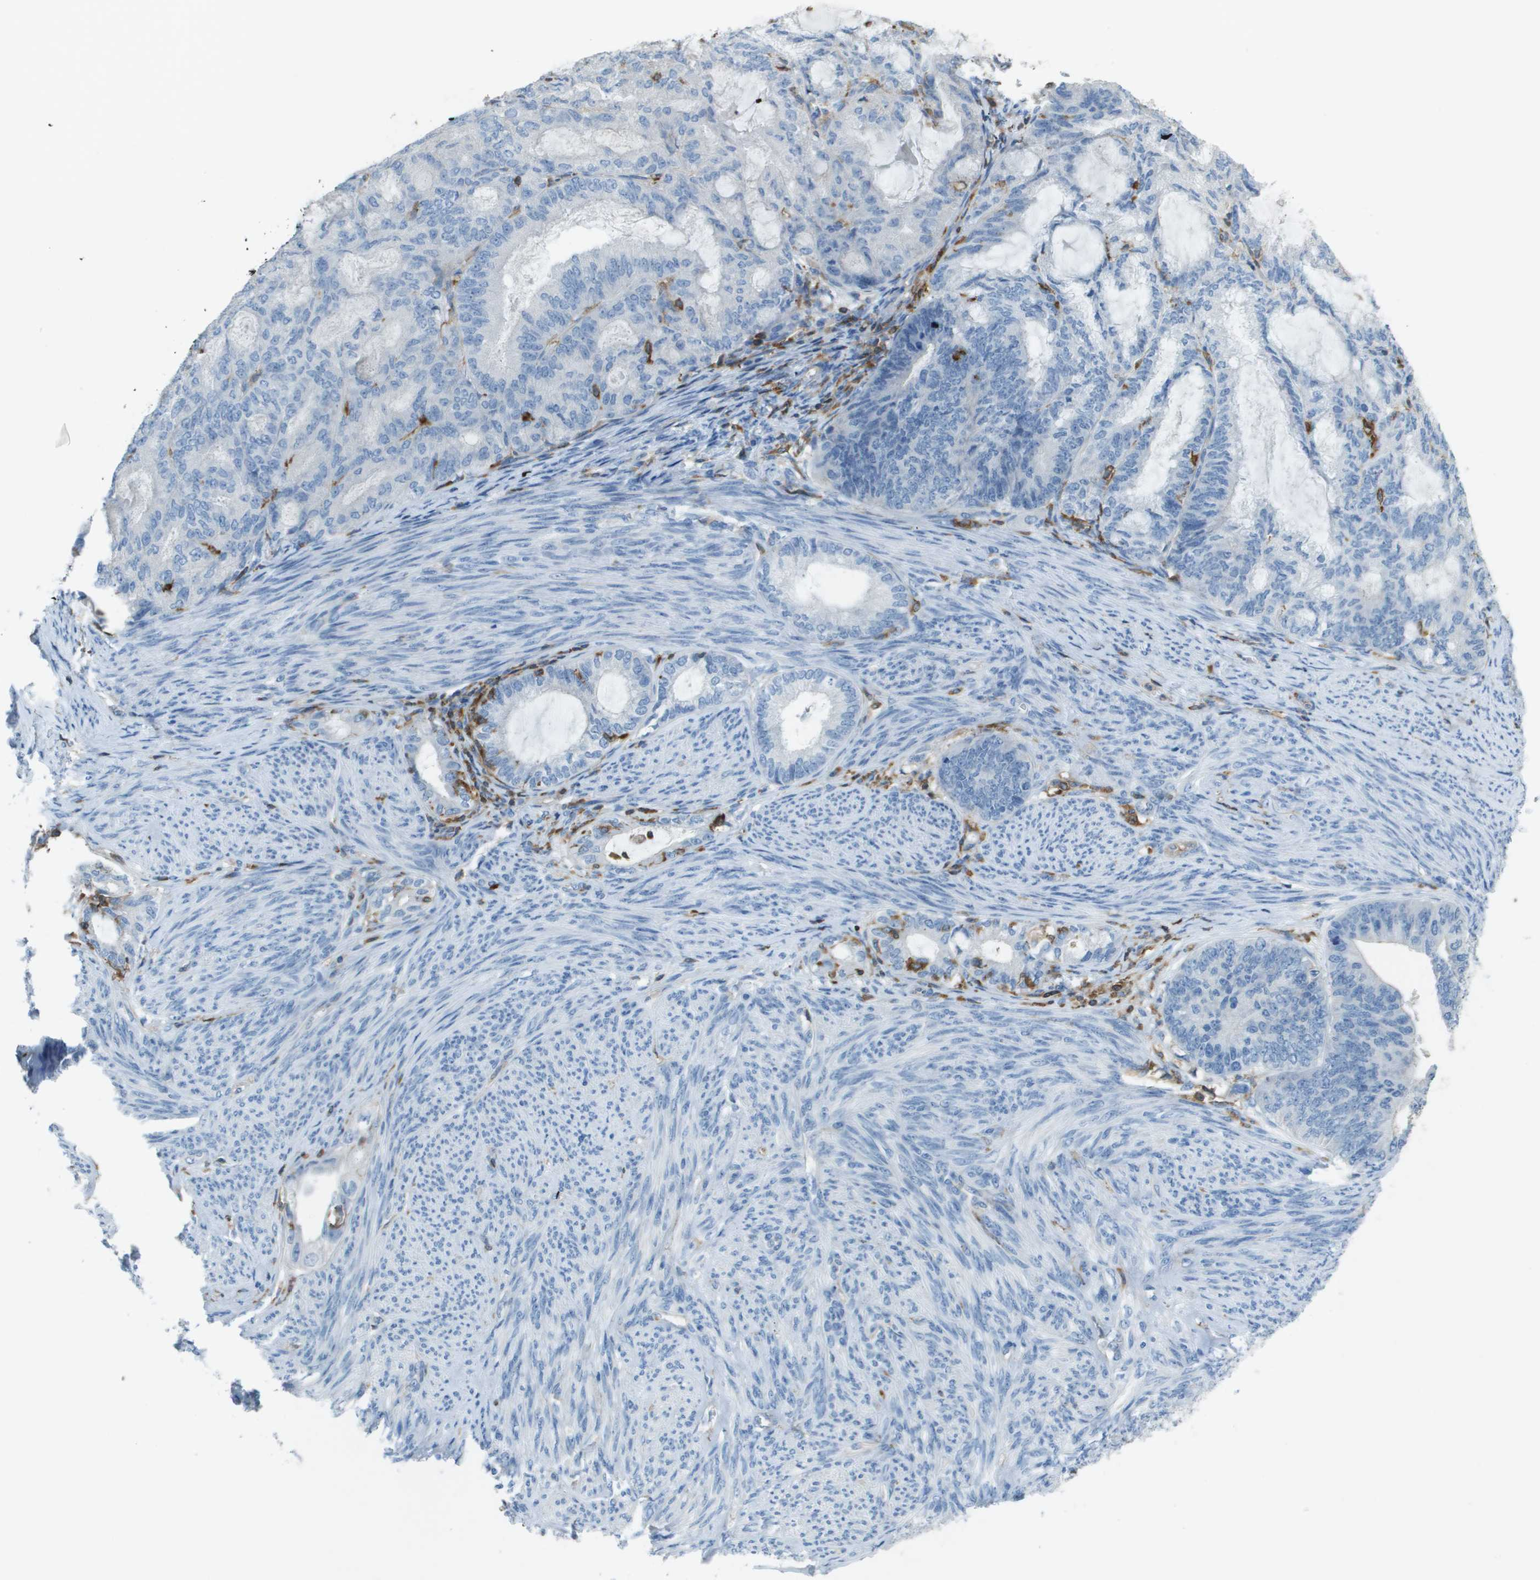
{"staining": {"intensity": "negative", "quantity": "none", "location": "none"}, "tissue": "endometrial cancer", "cell_type": "Tumor cells", "image_type": "cancer", "snomed": [{"axis": "morphology", "description": "Adenocarcinoma, NOS"}, {"axis": "topography", "description": "Endometrium"}], "caption": "DAB (3,3'-diaminobenzidine) immunohistochemical staining of endometrial cancer (adenocarcinoma) shows no significant expression in tumor cells.", "gene": "APBB1IP", "patient": {"sex": "female", "age": 86}}